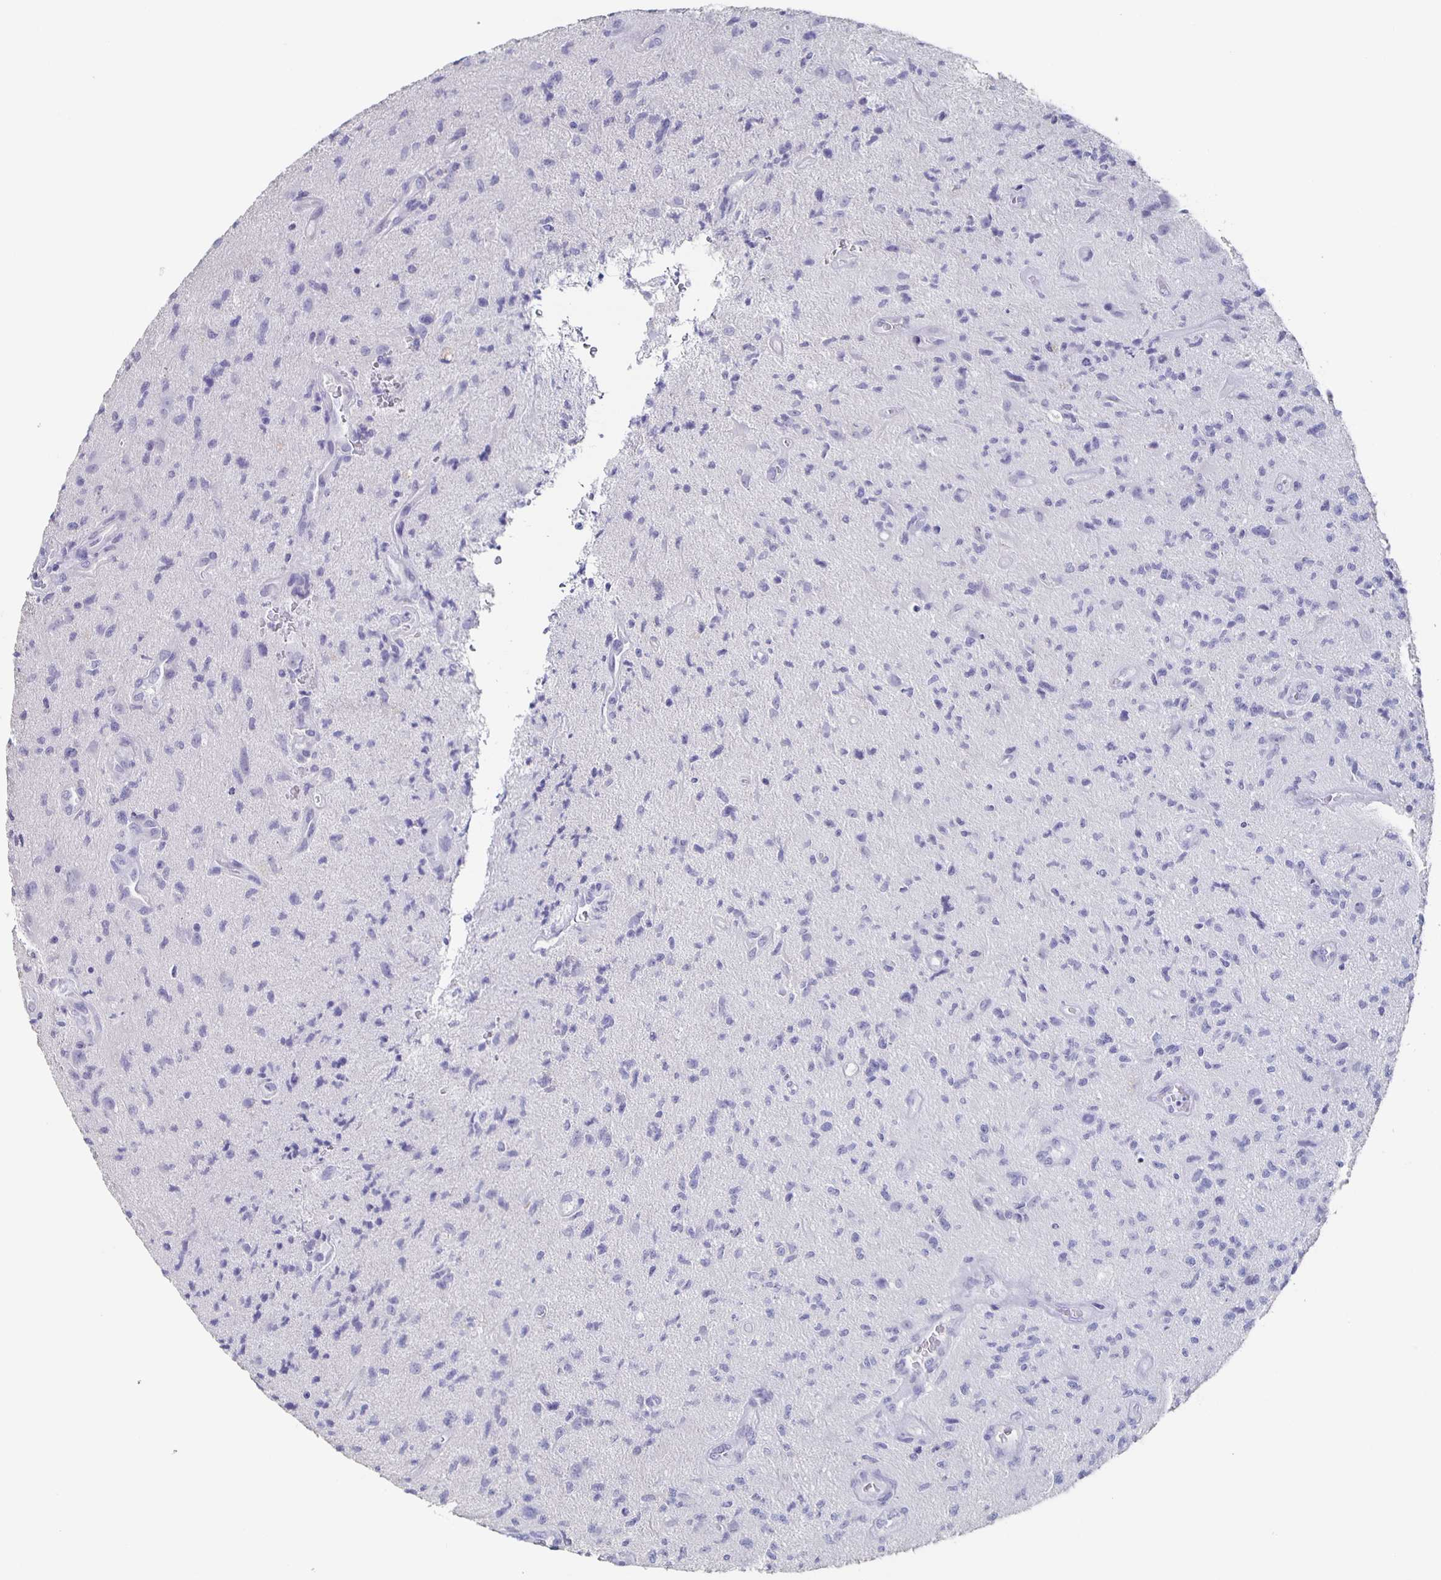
{"staining": {"intensity": "negative", "quantity": "none", "location": "none"}, "tissue": "glioma", "cell_type": "Tumor cells", "image_type": "cancer", "snomed": [{"axis": "morphology", "description": "Glioma, malignant, High grade"}, {"axis": "topography", "description": "Brain"}], "caption": "A high-resolution image shows IHC staining of glioma, which shows no significant staining in tumor cells.", "gene": "SLC34A2", "patient": {"sex": "male", "age": 67}}